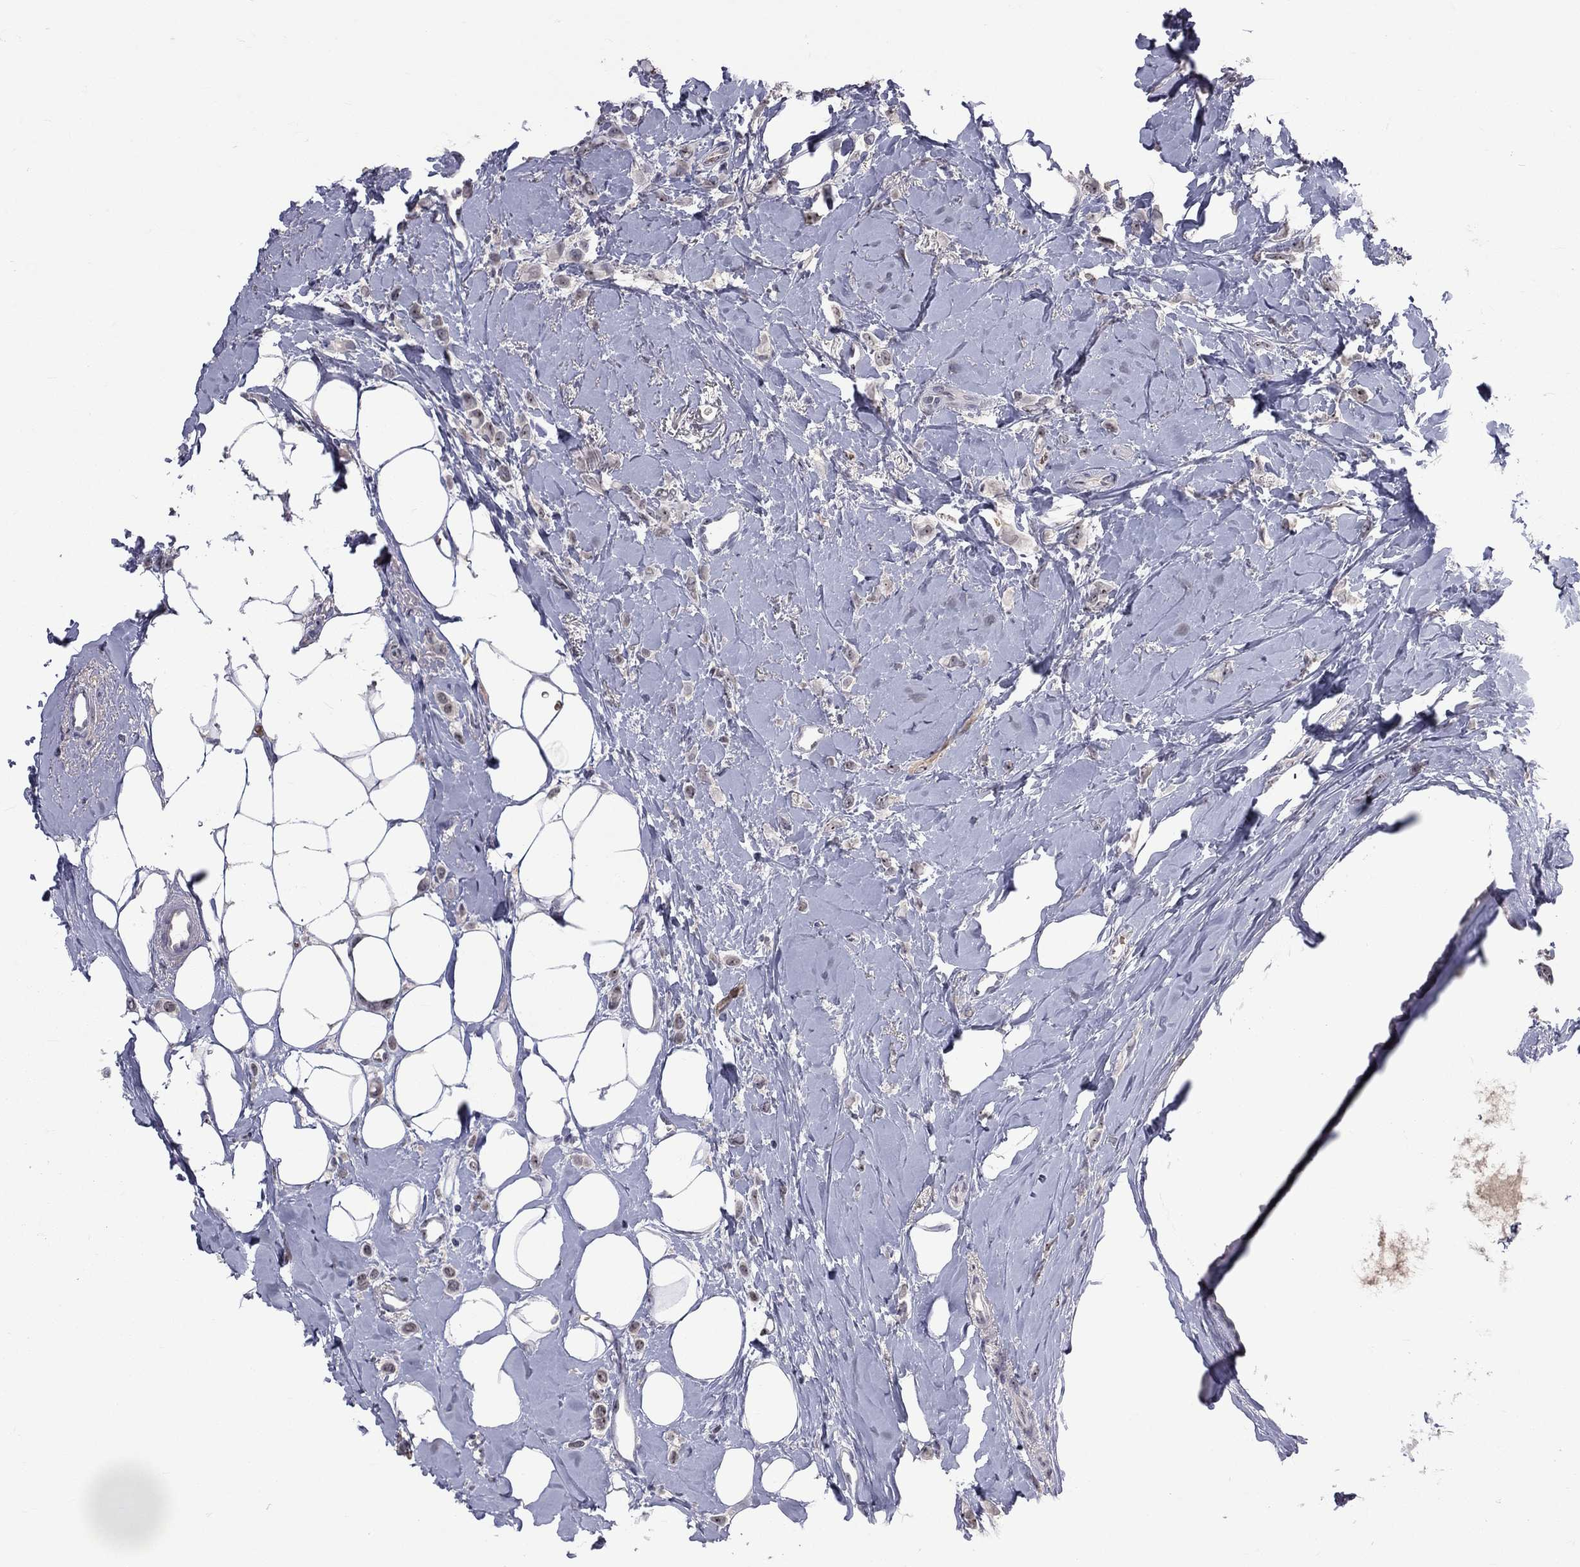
{"staining": {"intensity": "negative", "quantity": "none", "location": "none"}, "tissue": "breast cancer", "cell_type": "Tumor cells", "image_type": "cancer", "snomed": [{"axis": "morphology", "description": "Lobular carcinoma"}, {"axis": "topography", "description": "Breast"}], "caption": "DAB immunohistochemical staining of human breast lobular carcinoma demonstrates no significant staining in tumor cells.", "gene": "DSG4", "patient": {"sex": "female", "age": 66}}